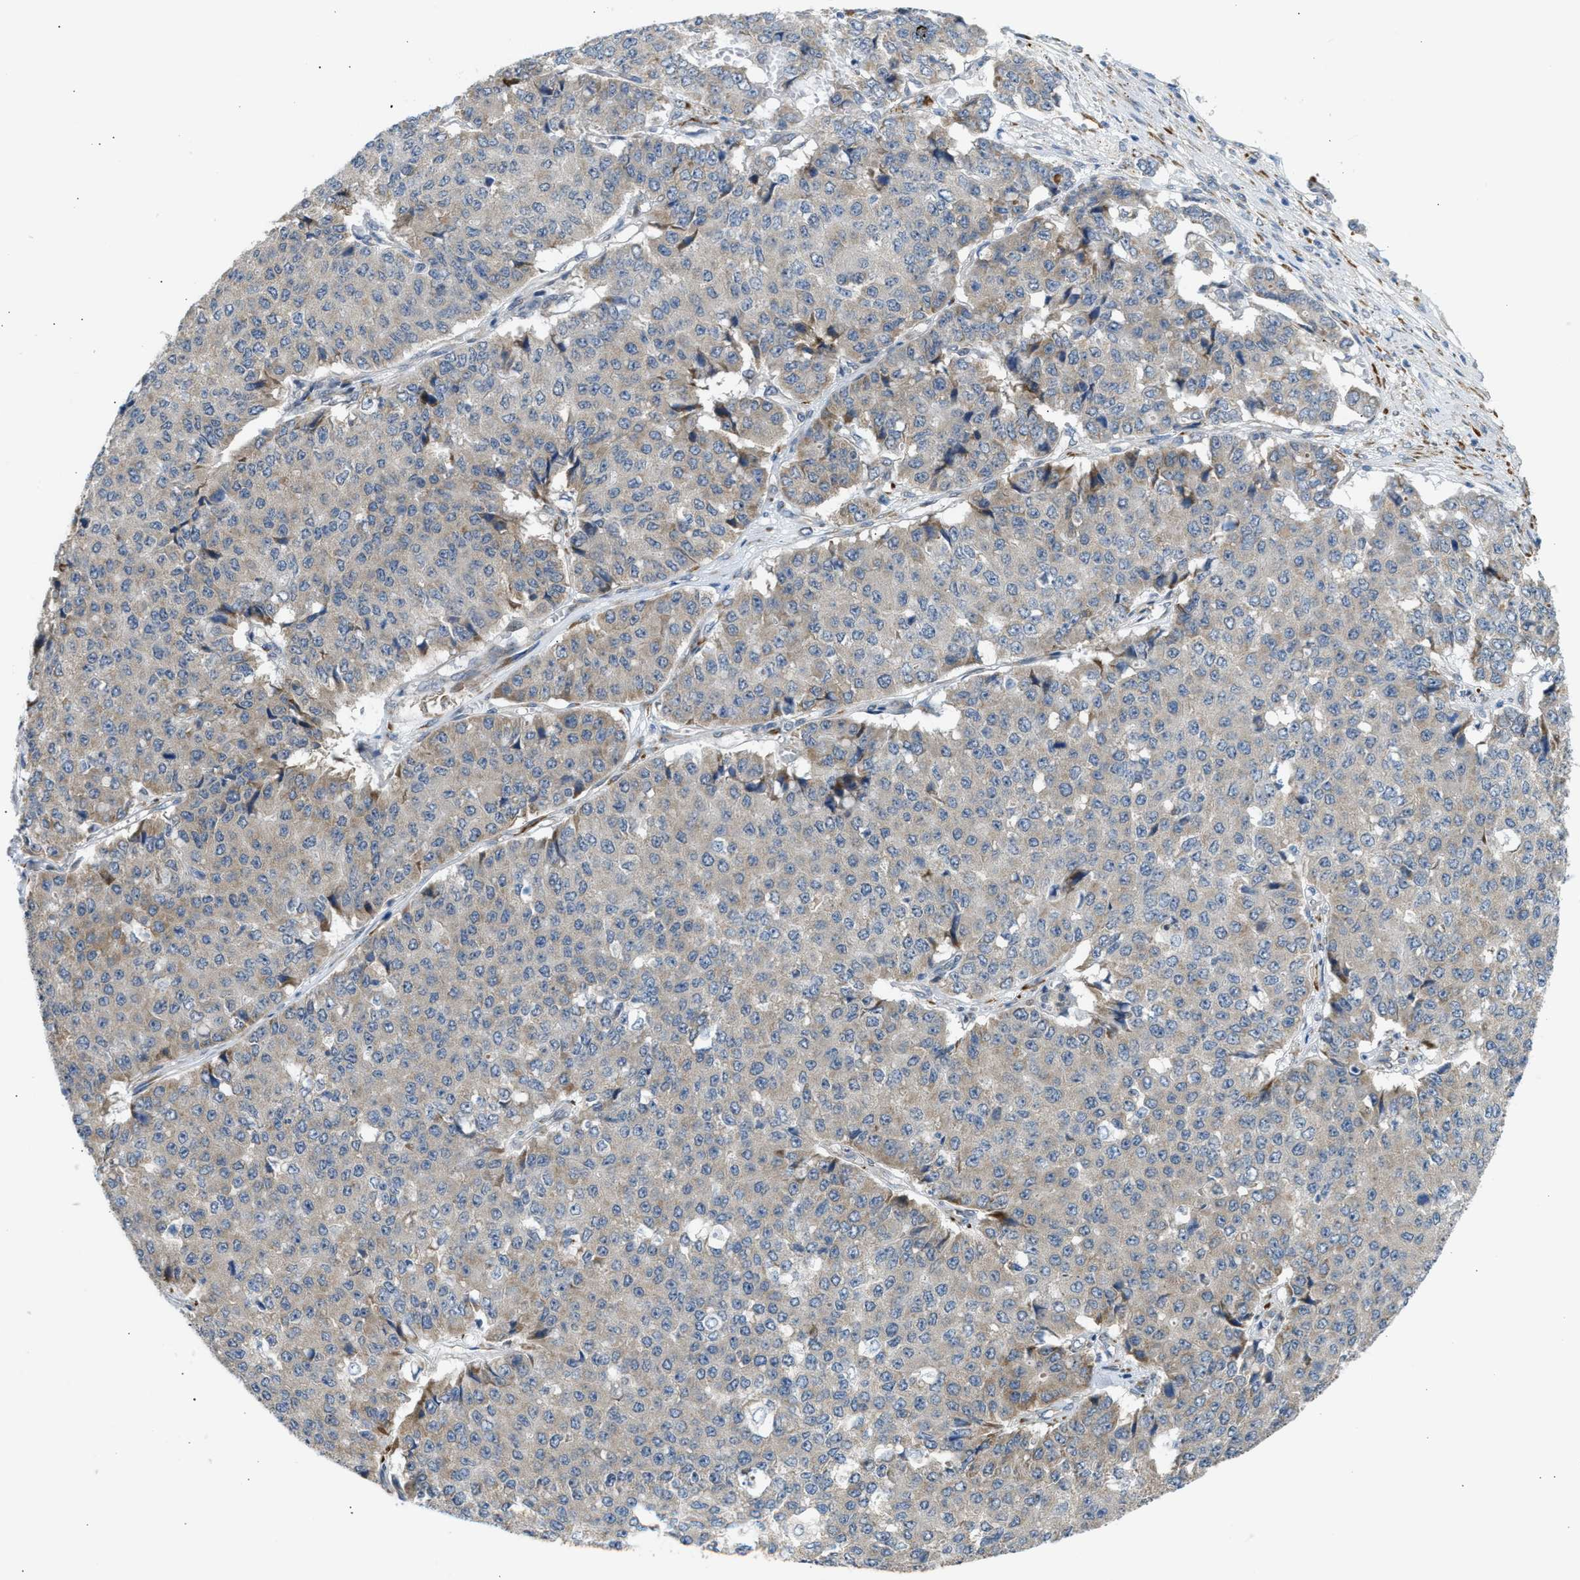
{"staining": {"intensity": "weak", "quantity": ">75%", "location": "cytoplasmic/membranous"}, "tissue": "pancreatic cancer", "cell_type": "Tumor cells", "image_type": "cancer", "snomed": [{"axis": "morphology", "description": "Adenocarcinoma, NOS"}, {"axis": "topography", "description": "Pancreas"}], "caption": "Protein staining demonstrates weak cytoplasmic/membranous expression in approximately >75% of tumor cells in pancreatic adenocarcinoma.", "gene": "KCNC2", "patient": {"sex": "male", "age": 50}}